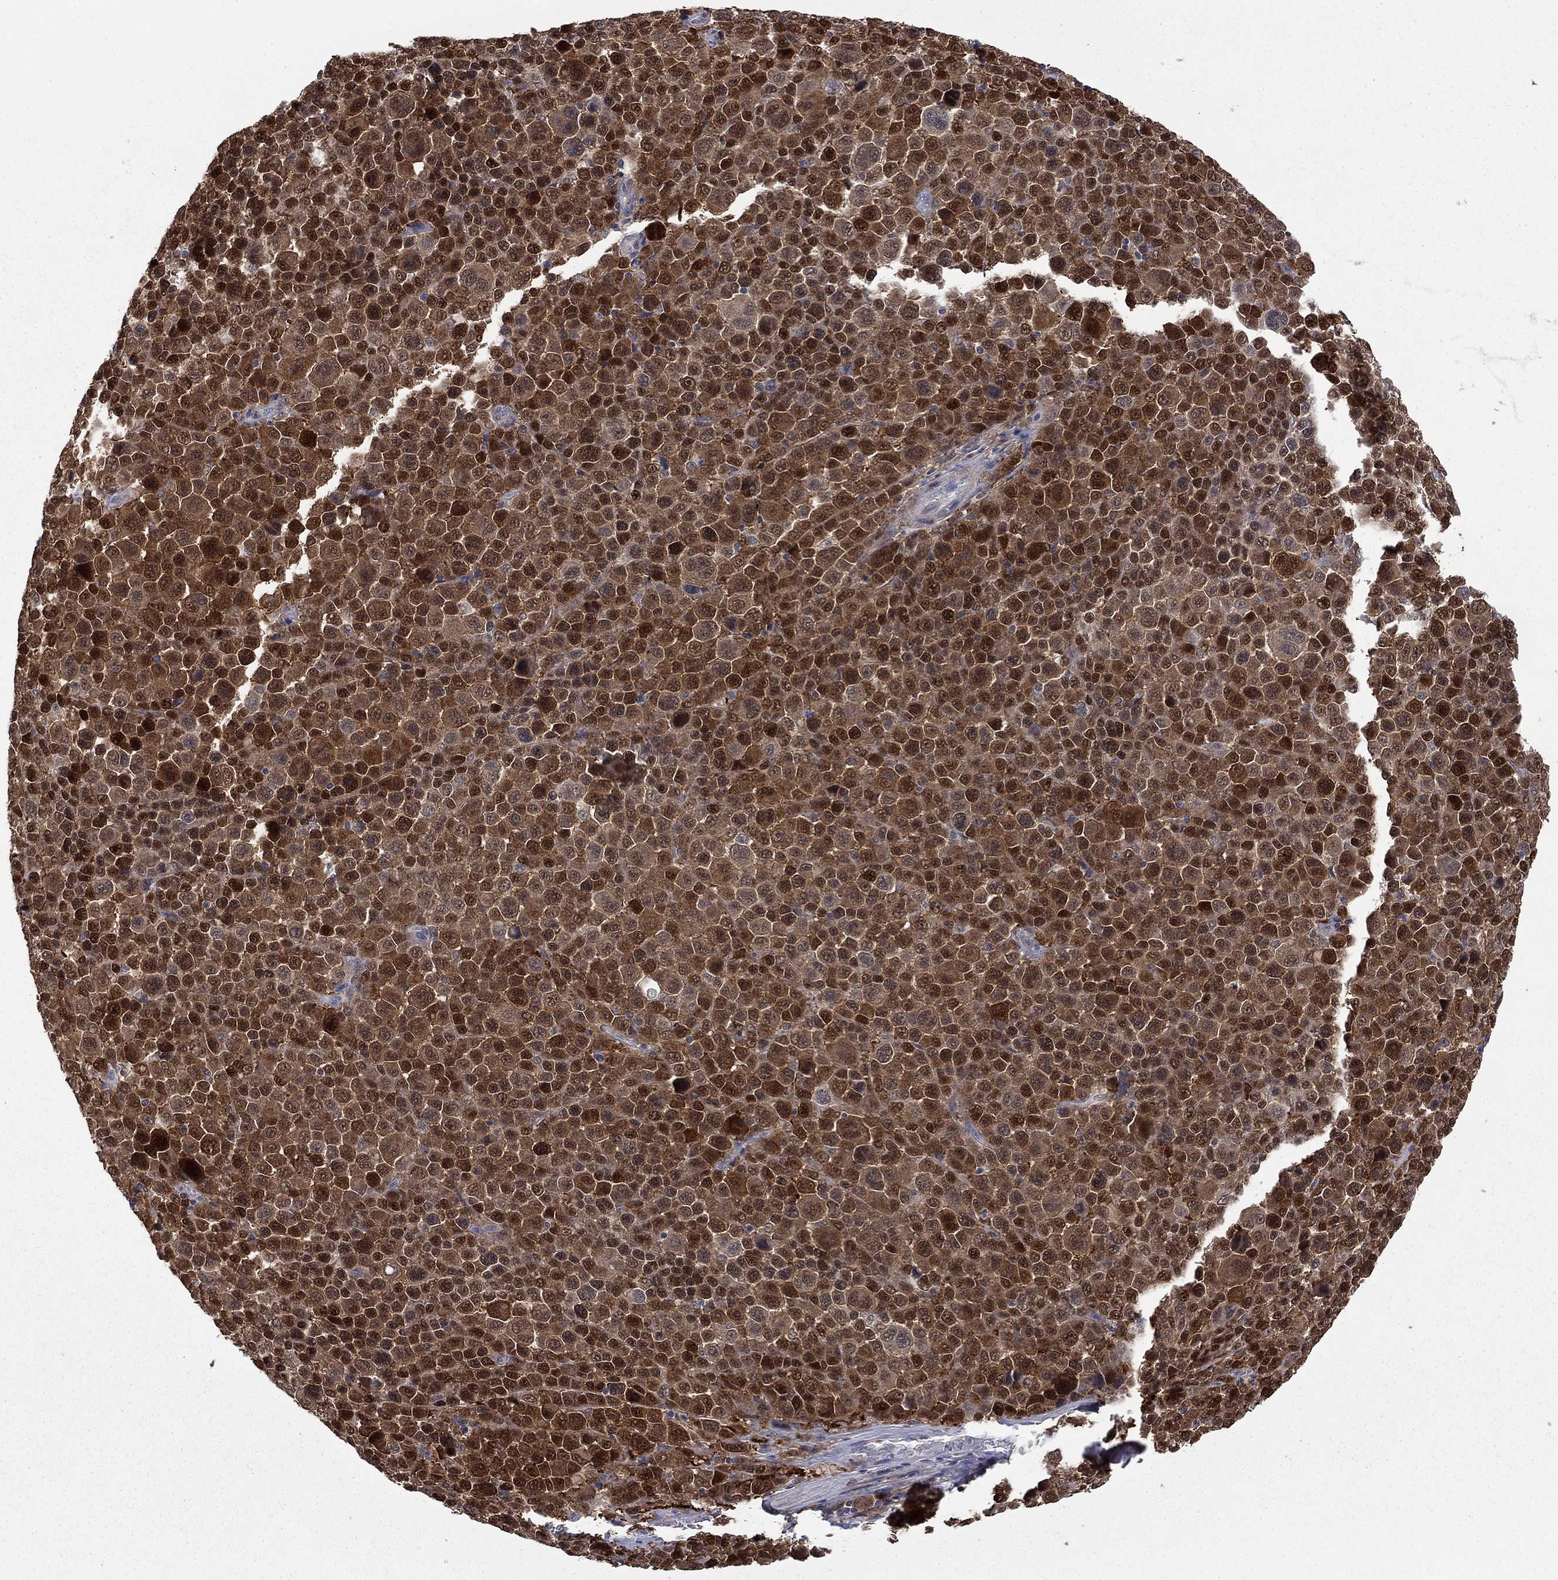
{"staining": {"intensity": "strong", "quantity": ">75%", "location": "cytoplasmic/membranous,nuclear"}, "tissue": "melanoma", "cell_type": "Tumor cells", "image_type": "cancer", "snomed": [{"axis": "morphology", "description": "Malignant melanoma, NOS"}, {"axis": "topography", "description": "Skin"}], "caption": "The image displays immunohistochemical staining of melanoma. There is strong cytoplasmic/membranous and nuclear positivity is identified in about >75% of tumor cells. (DAB (3,3'-diaminobenzidine) IHC, brown staining for protein, blue staining for nuclei).", "gene": "CBR1", "patient": {"sex": "female", "age": 57}}